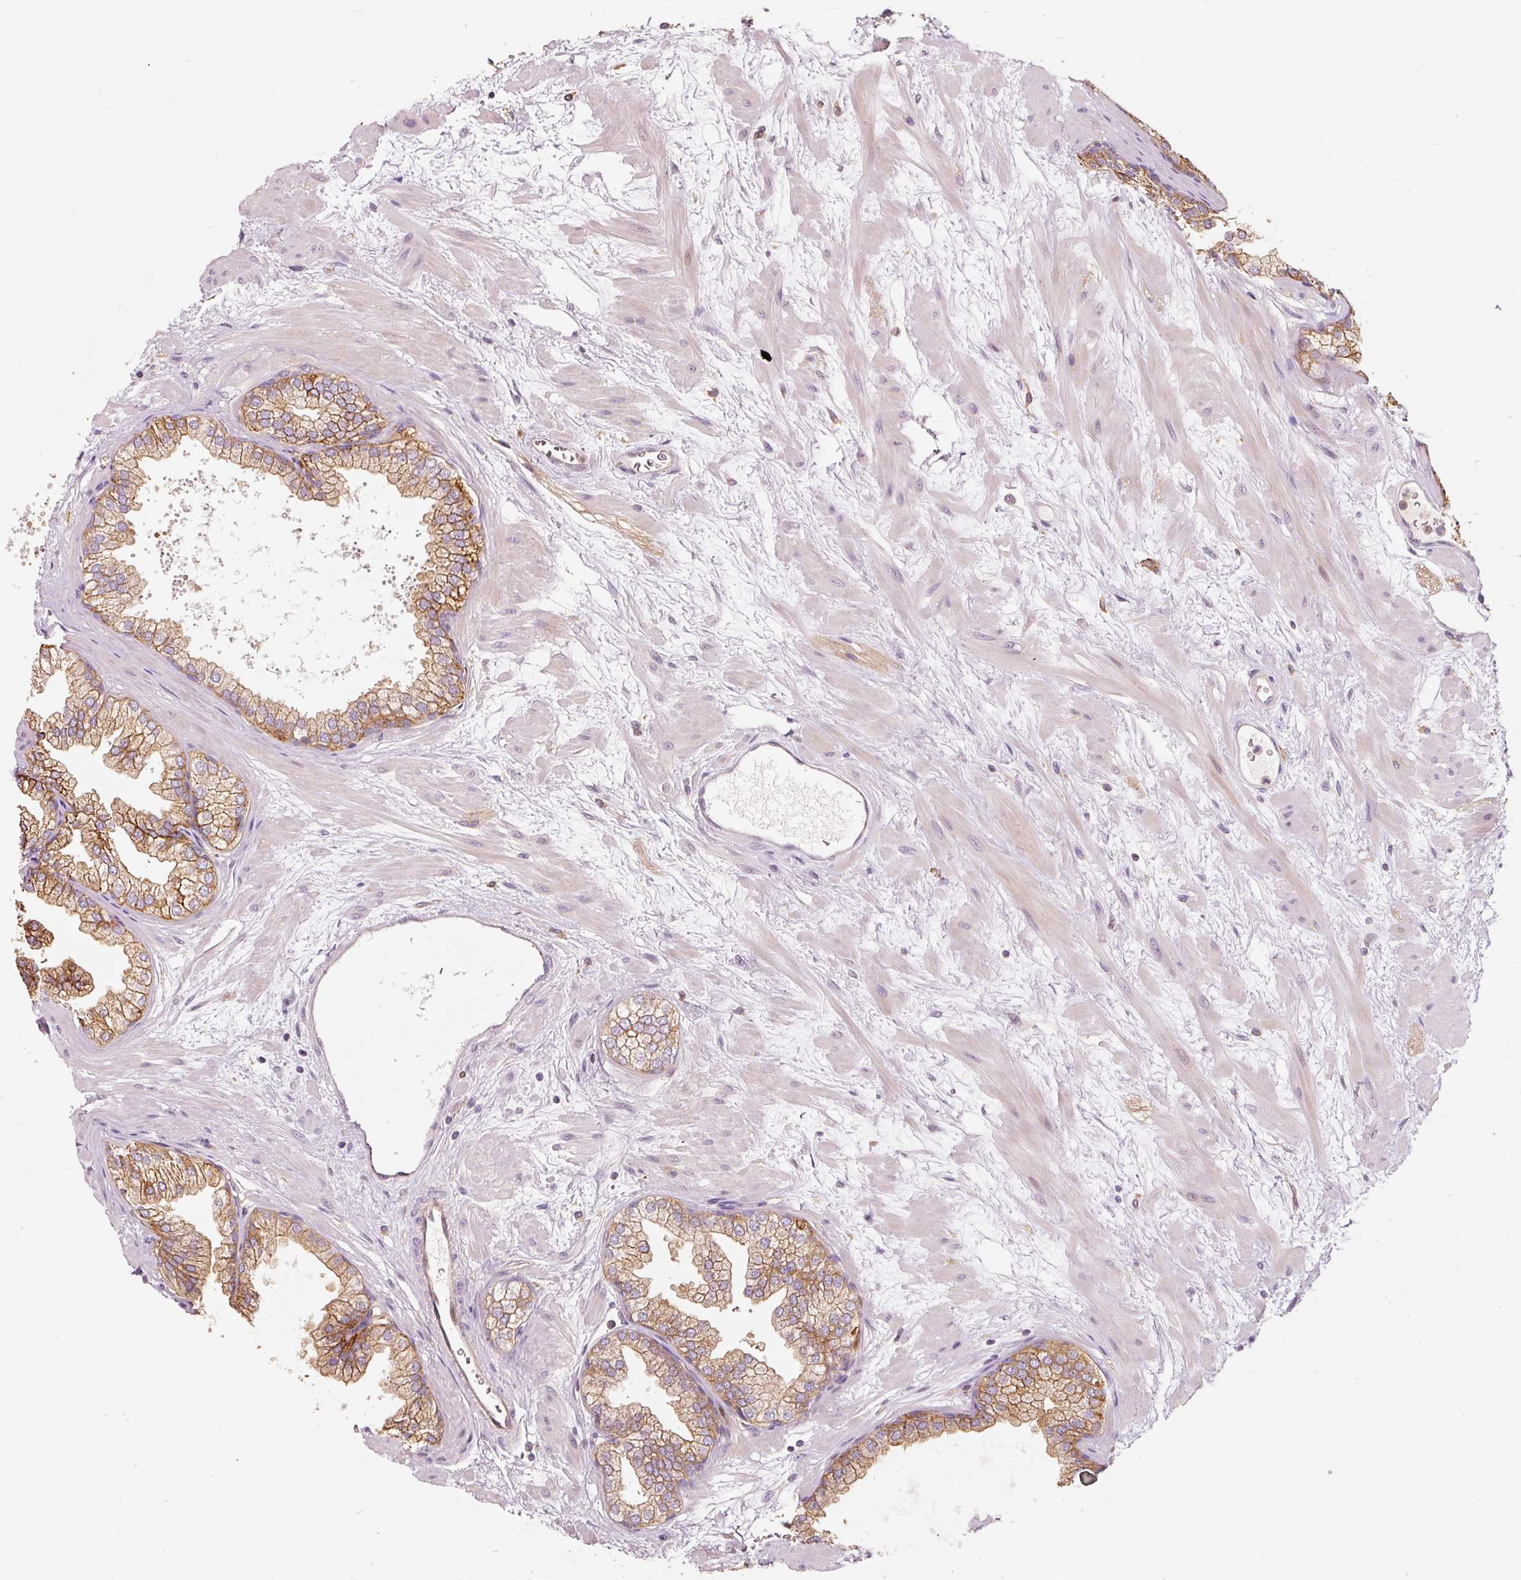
{"staining": {"intensity": "strong", "quantity": ">75%", "location": "cytoplasmic/membranous"}, "tissue": "prostate", "cell_type": "Glandular cells", "image_type": "normal", "snomed": [{"axis": "morphology", "description": "Normal tissue, NOS"}, {"axis": "topography", "description": "Prostate"}], "caption": "This image shows benign prostate stained with immunohistochemistry (IHC) to label a protein in brown. The cytoplasmic/membranous of glandular cells show strong positivity for the protein. Nuclei are counter-stained blue.", "gene": "IQGAP2", "patient": {"sex": "male", "age": 37}}